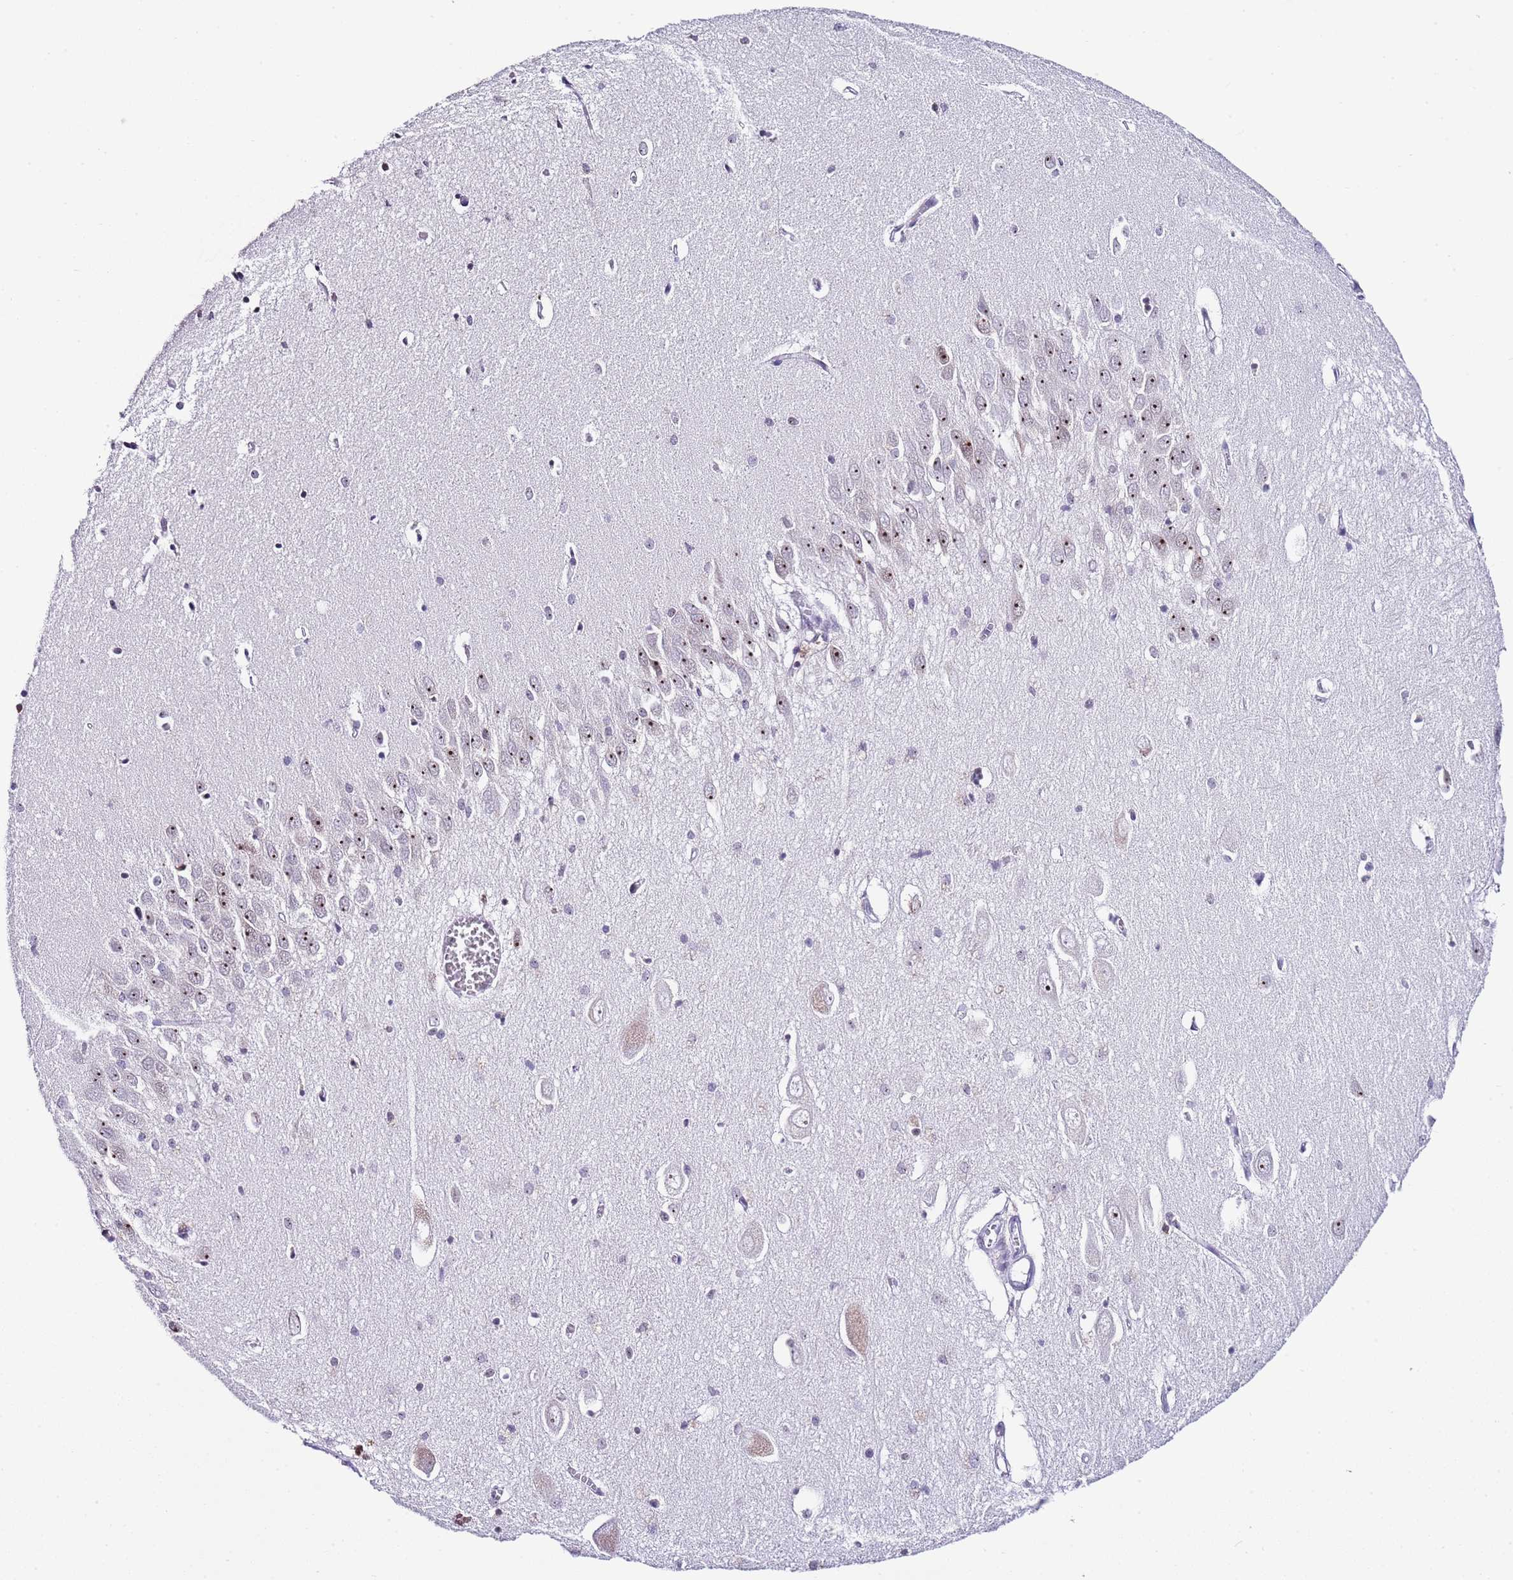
{"staining": {"intensity": "negative", "quantity": "none", "location": "none"}, "tissue": "hippocampus", "cell_type": "Glial cells", "image_type": "normal", "snomed": [{"axis": "morphology", "description": "Normal tissue, NOS"}, {"axis": "topography", "description": "Hippocampus"}], "caption": "DAB (3,3'-diaminobenzidine) immunohistochemical staining of unremarkable human hippocampus exhibits no significant positivity in glial cells.", "gene": "NOP56", "patient": {"sex": "female", "age": 64}}